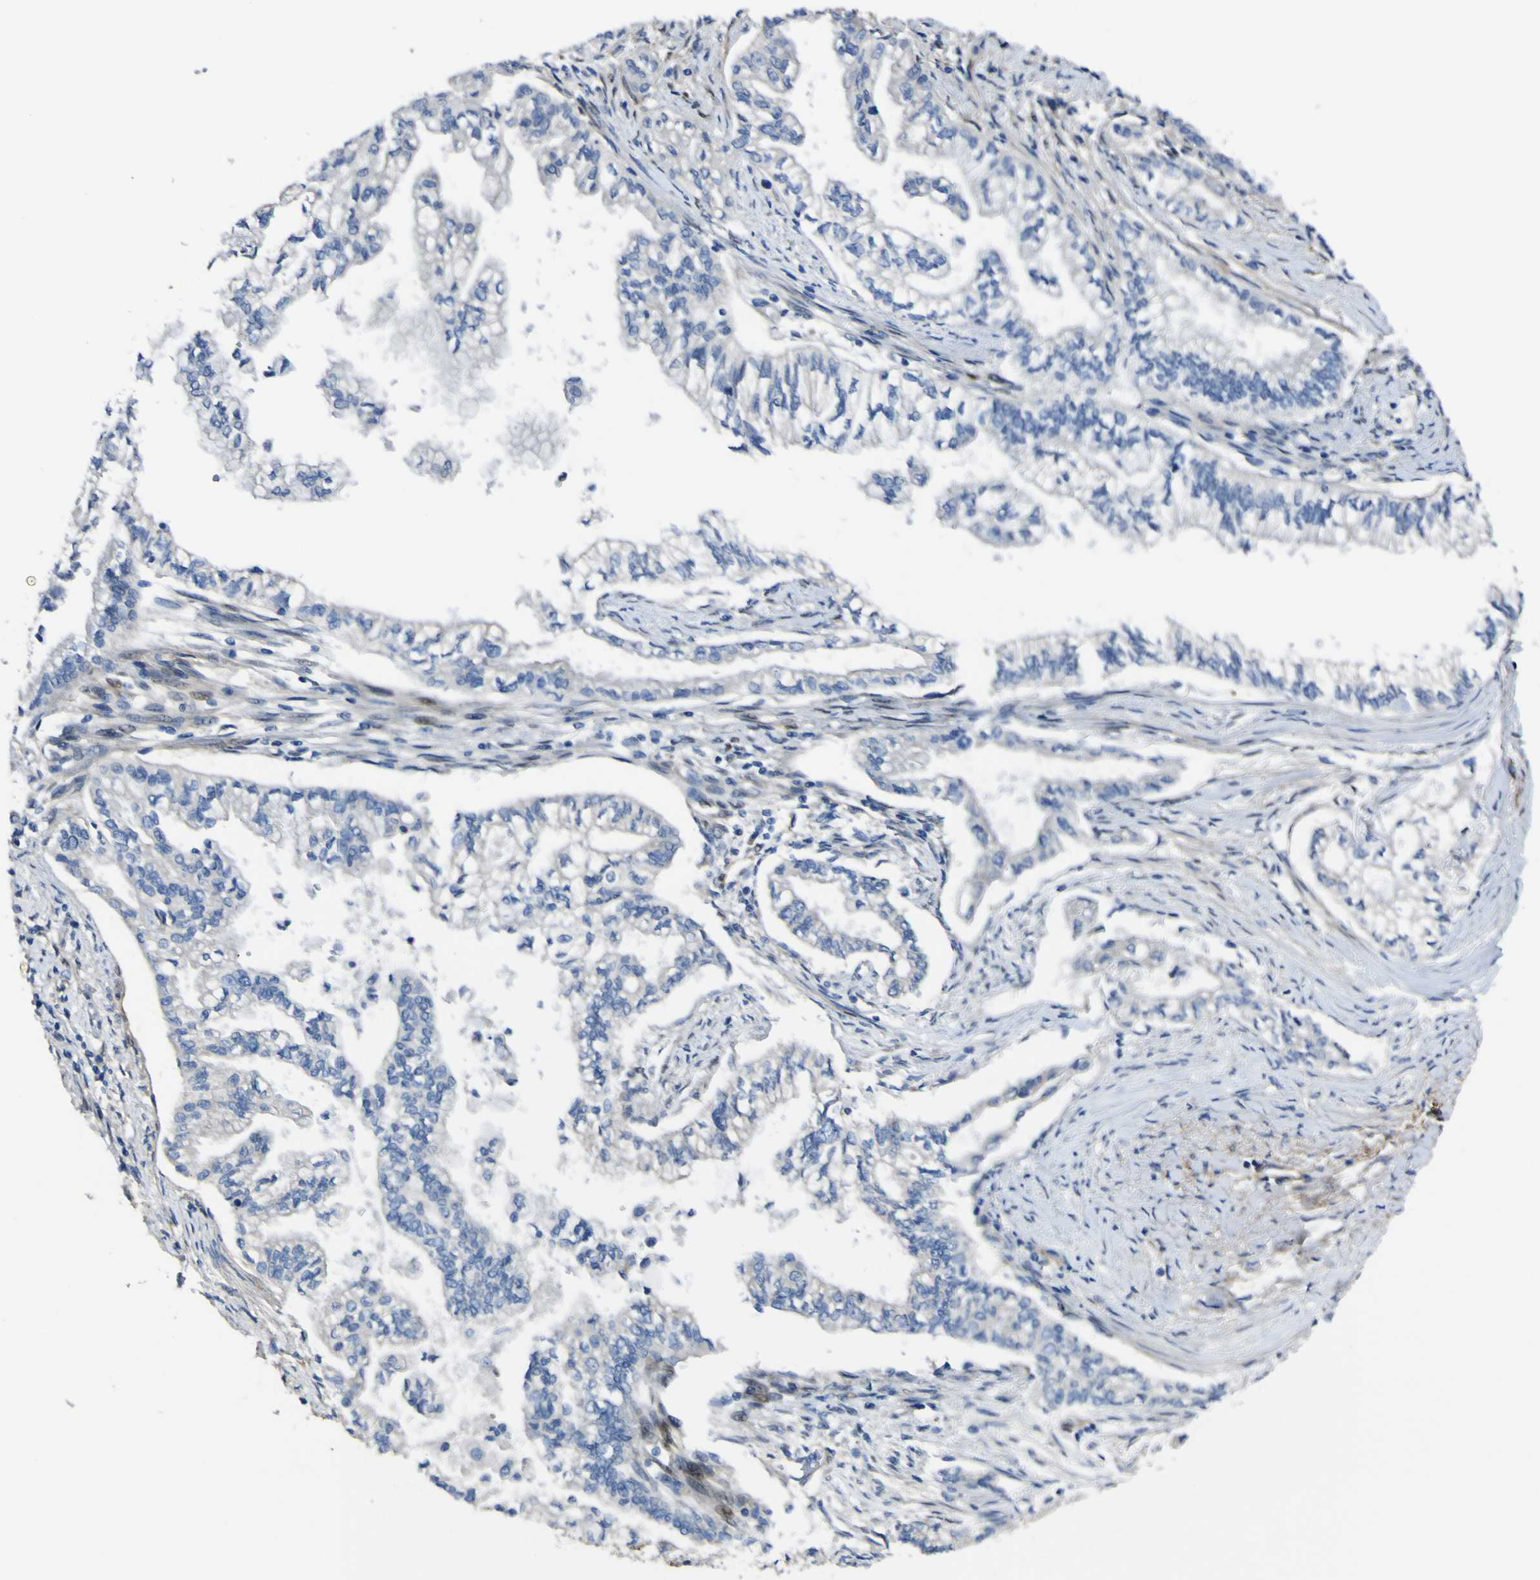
{"staining": {"intensity": "negative", "quantity": "none", "location": "none"}, "tissue": "pancreatic cancer", "cell_type": "Tumor cells", "image_type": "cancer", "snomed": [{"axis": "morphology", "description": "Adenocarcinoma, NOS"}, {"axis": "topography", "description": "Pancreas"}], "caption": "Photomicrograph shows no protein positivity in tumor cells of adenocarcinoma (pancreatic) tissue.", "gene": "LRRN1", "patient": {"sex": "male", "age": 56}}